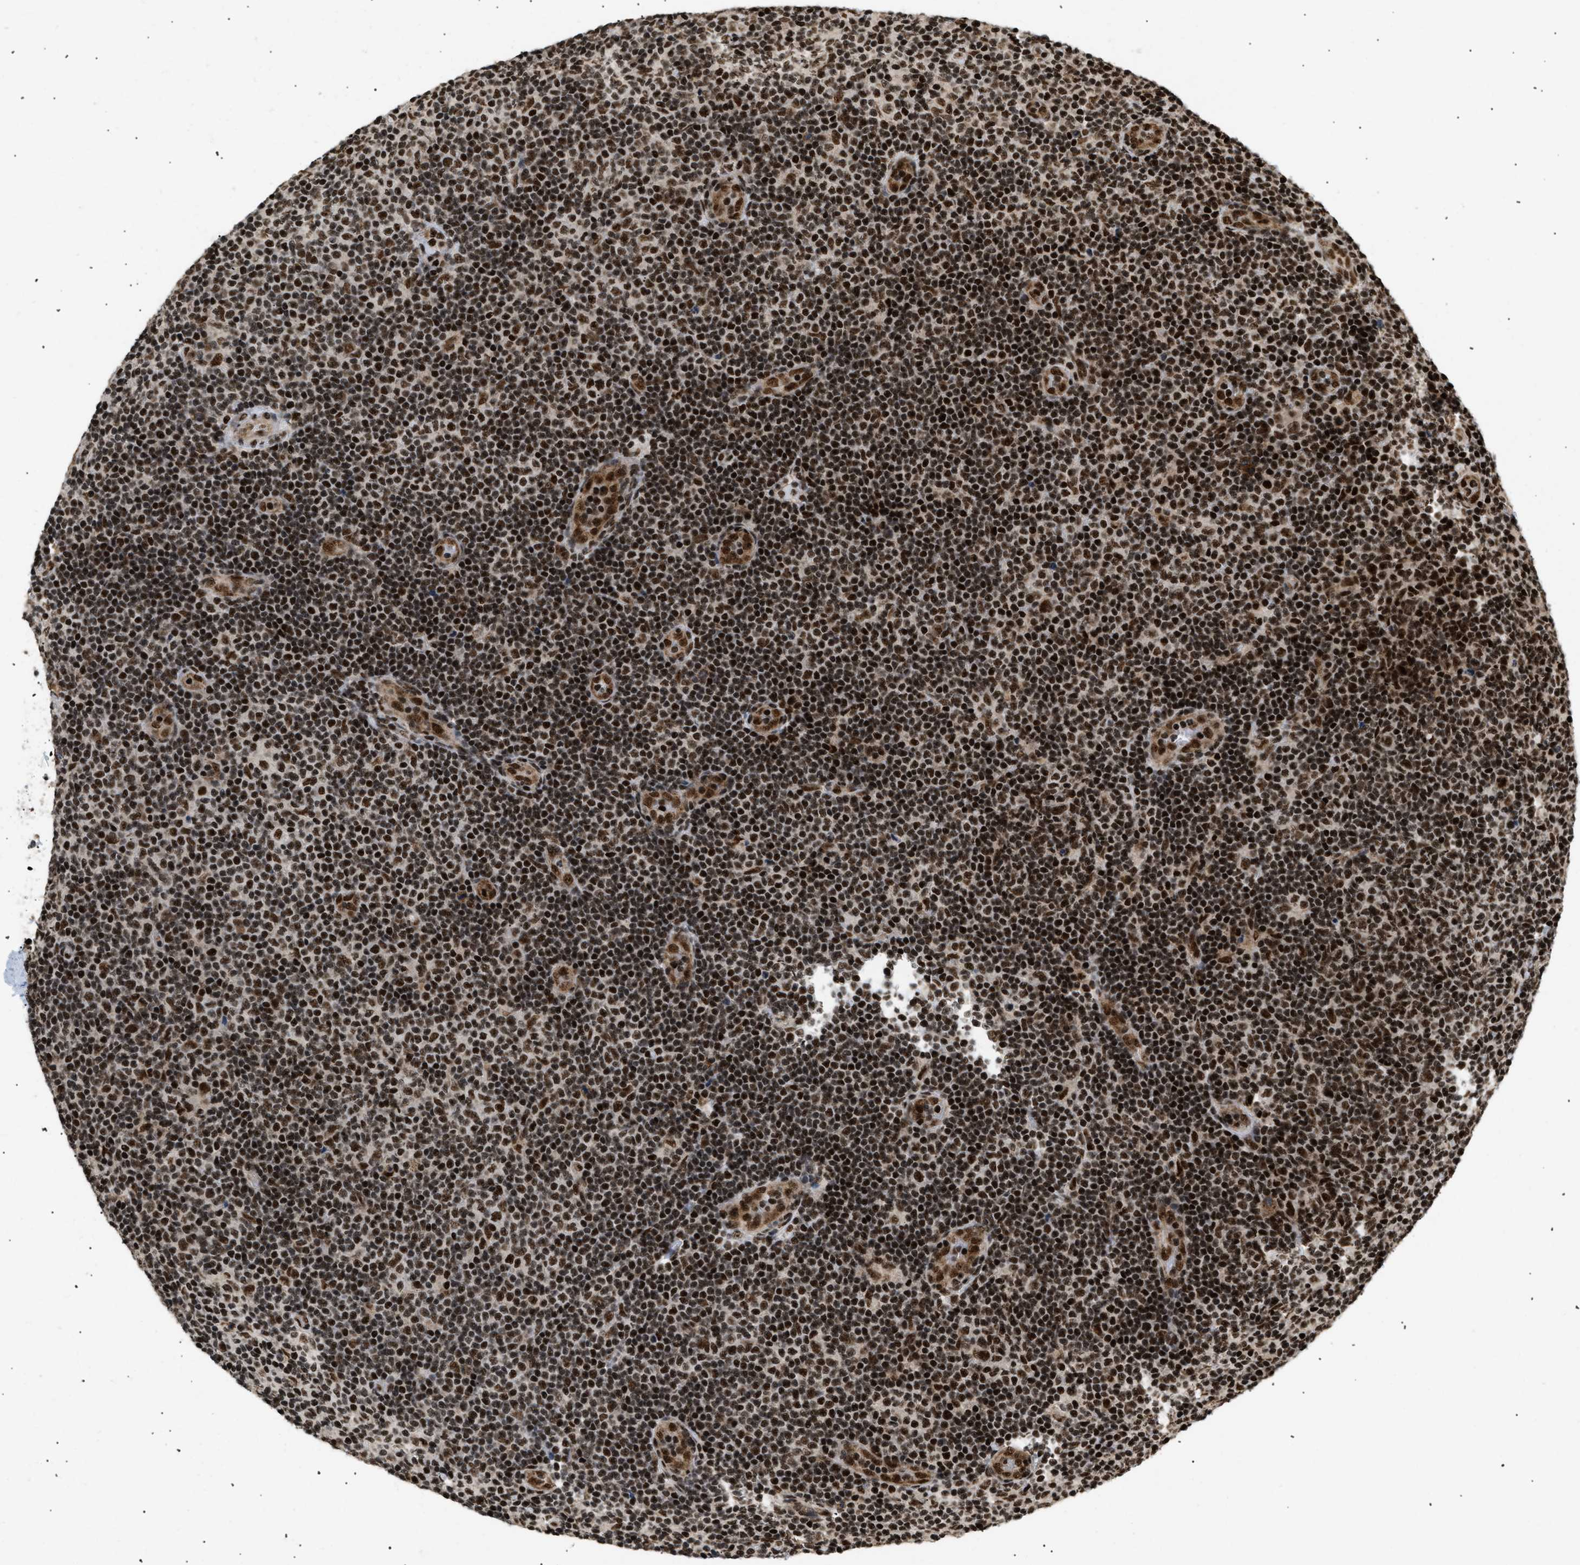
{"staining": {"intensity": "strong", "quantity": ">75%", "location": "nuclear"}, "tissue": "lymphoma", "cell_type": "Tumor cells", "image_type": "cancer", "snomed": [{"axis": "morphology", "description": "Malignant lymphoma, non-Hodgkin's type, Low grade"}, {"axis": "topography", "description": "Lymph node"}], "caption": "An IHC photomicrograph of neoplastic tissue is shown. Protein staining in brown highlights strong nuclear positivity in low-grade malignant lymphoma, non-Hodgkin's type within tumor cells.", "gene": "RBM5", "patient": {"sex": "male", "age": 83}}